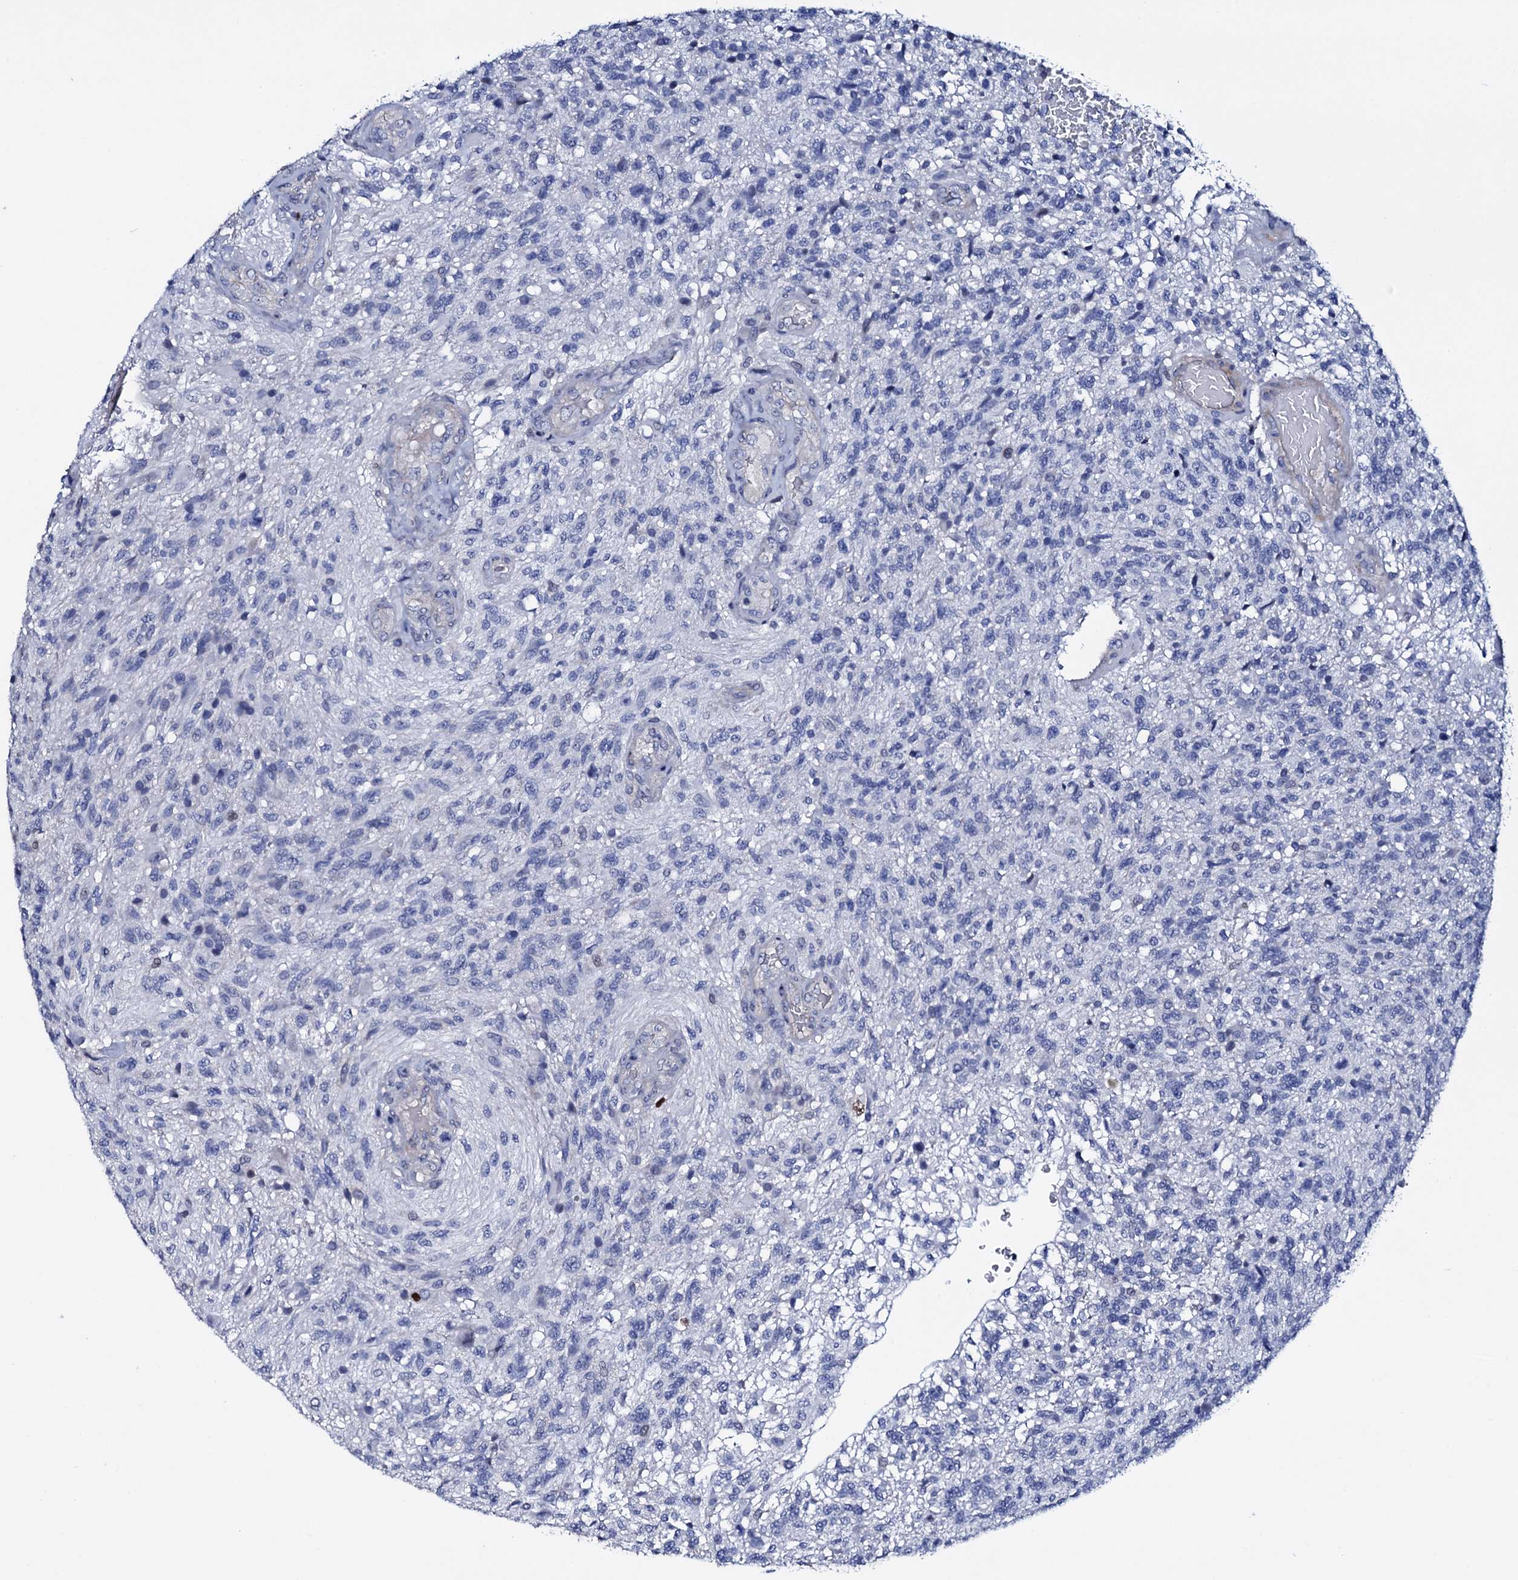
{"staining": {"intensity": "negative", "quantity": "none", "location": "none"}, "tissue": "glioma", "cell_type": "Tumor cells", "image_type": "cancer", "snomed": [{"axis": "morphology", "description": "Glioma, malignant, High grade"}, {"axis": "topography", "description": "Brain"}], "caption": "Immunohistochemical staining of human glioma reveals no significant expression in tumor cells. (Immunohistochemistry (ihc), brightfield microscopy, high magnification).", "gene": "NPM2", "patient": {"sex": "male", "age": 56}}